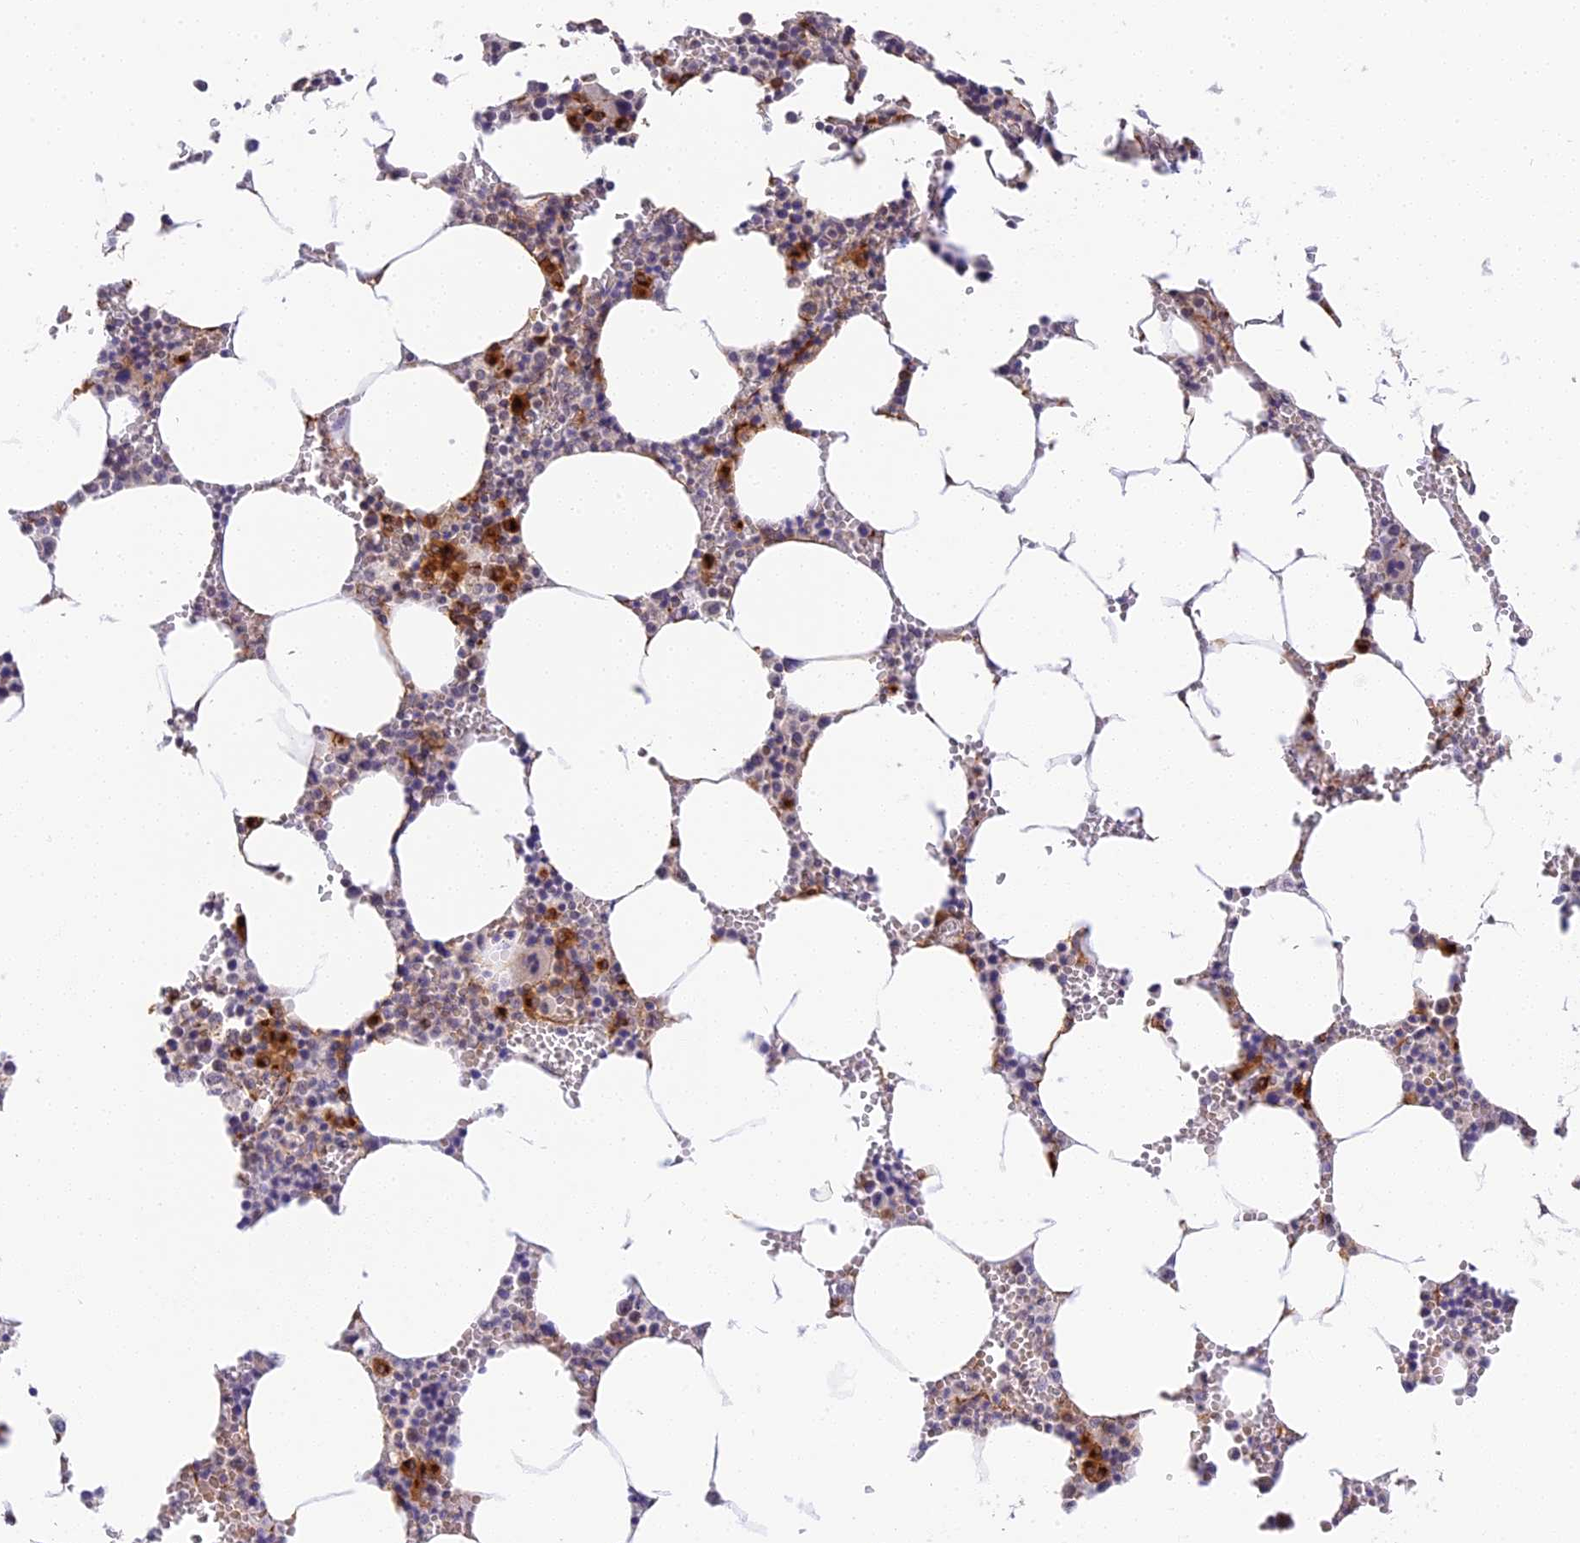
{"staining": {"intensity": "strong", "quantity": "<25%", "location": "cytoplasmic/membranous,nuclear"}, "tissue": "bone marrow", "cell_type": "Hematopoietic cells", "image_type": "normal", "snomed": [{"axis": "morphology", "description": "Normal tissue, NOS"}, {"axis": "topography", "description": "Bone marrow"}], "caption": "Normal bone marrow shows strong cytoplasmic/membranous,nuclear expression in approximately <25% of hematopoietic cells, visualized by immunohistochemistry. The staining was performed using DAB to visualize the protein expression in brown, while the nuclei were stained in blue with hematoxylin (Magnification: 20x).", "gene": "HEATR5B", "patient": {"sex": "male", "age": 70}}